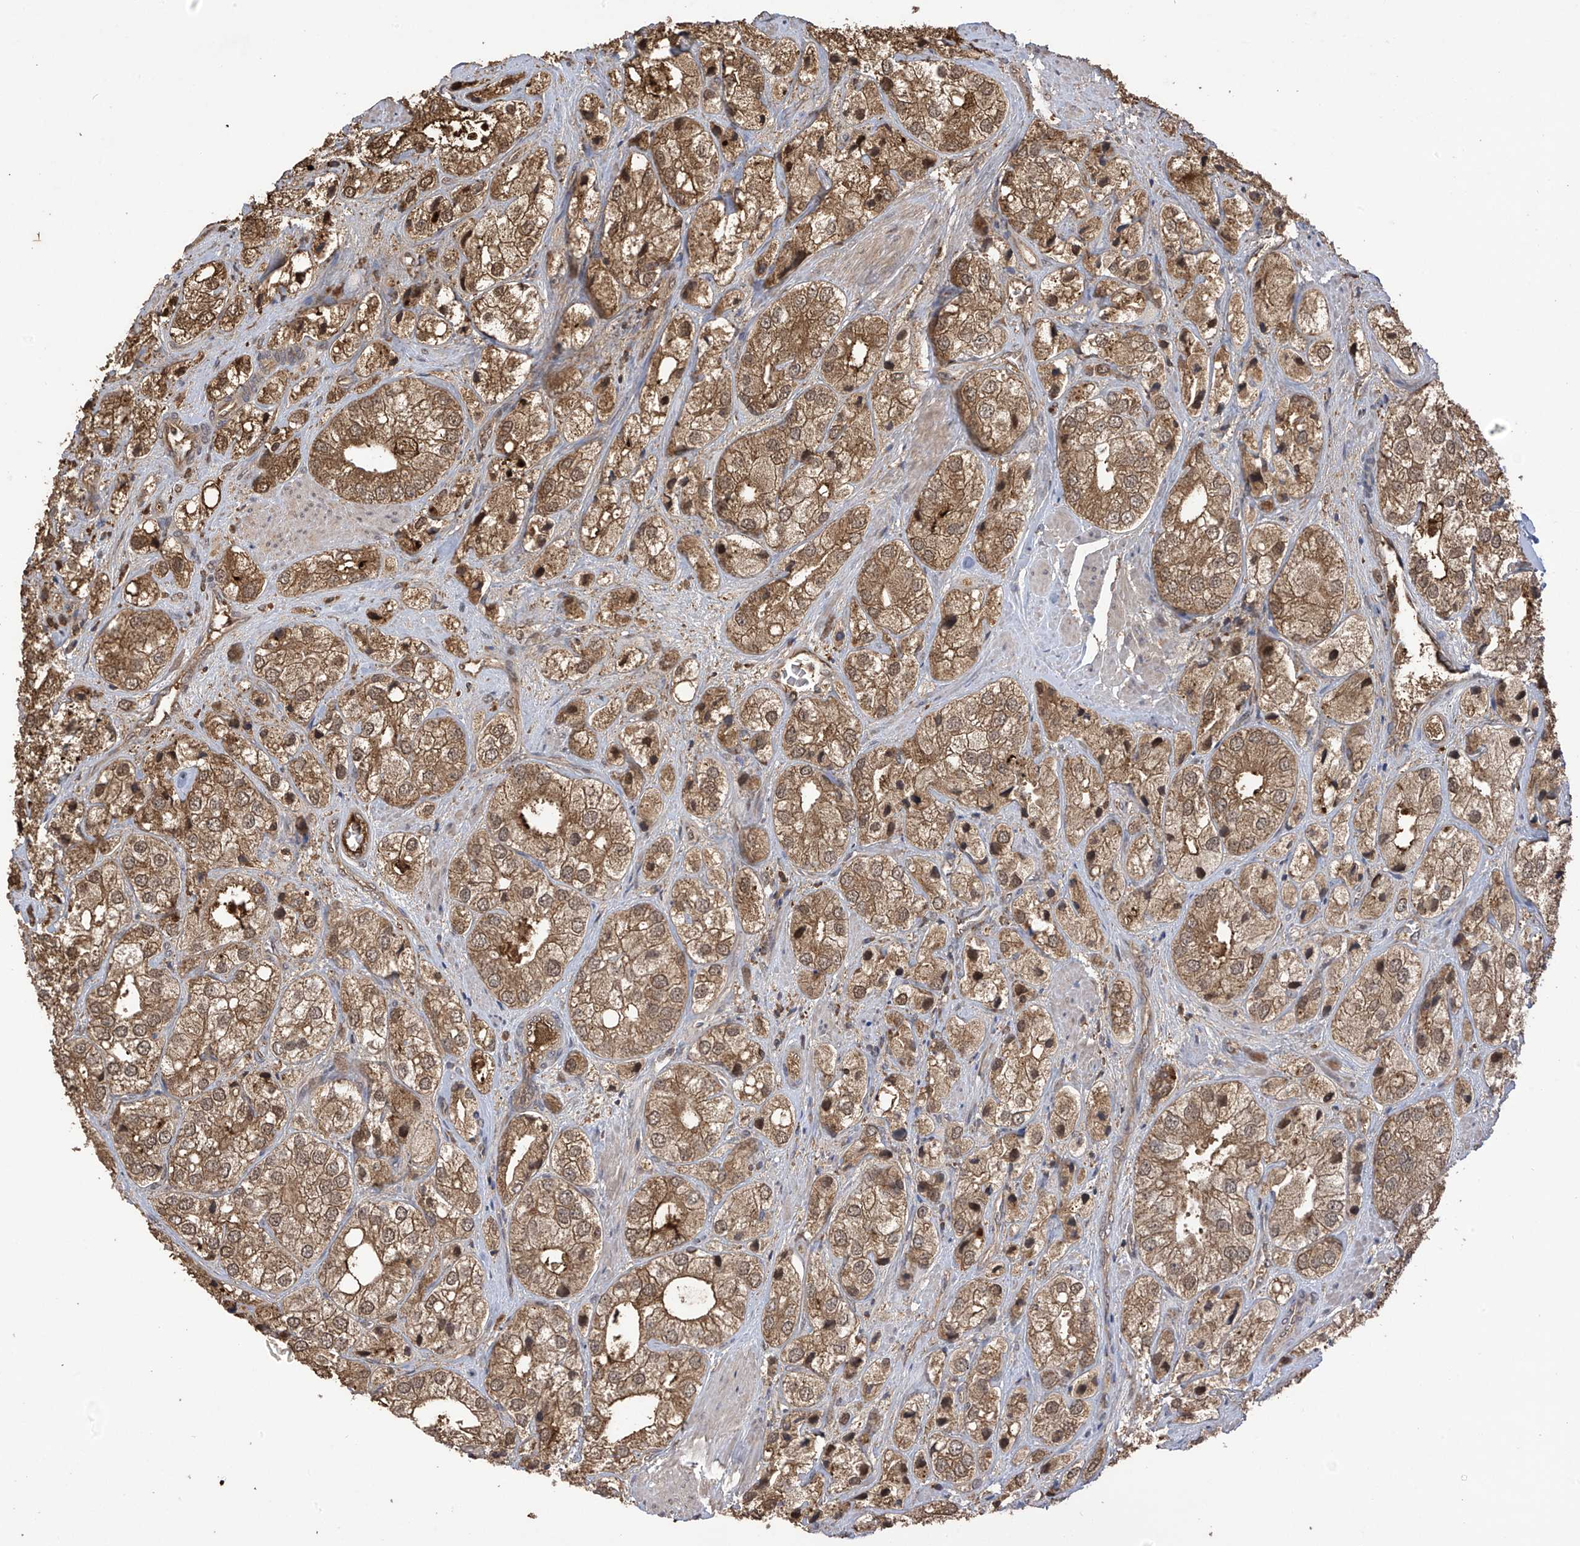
{"staining": {"intensity": "moderate", "quantity": ">75%", "location": "cytoplasmic/membranous,nuclear"}, "tissue": "prostate cancer", "cell_type": "Tumor cells", "image_type": "cancer", "snomed": [{"axis": "morphology", "description": "Adenocarcinoma, High grade"}, {"axis": "topography", "description": "Prostate"}], "caption": "Human high-grade adenocarcinoma (prostate) stained with a protein marker exhibits moderate staining in tumor cells.", "gene": "PNPT1", "patient": {"sex": "male", "age": 50}}